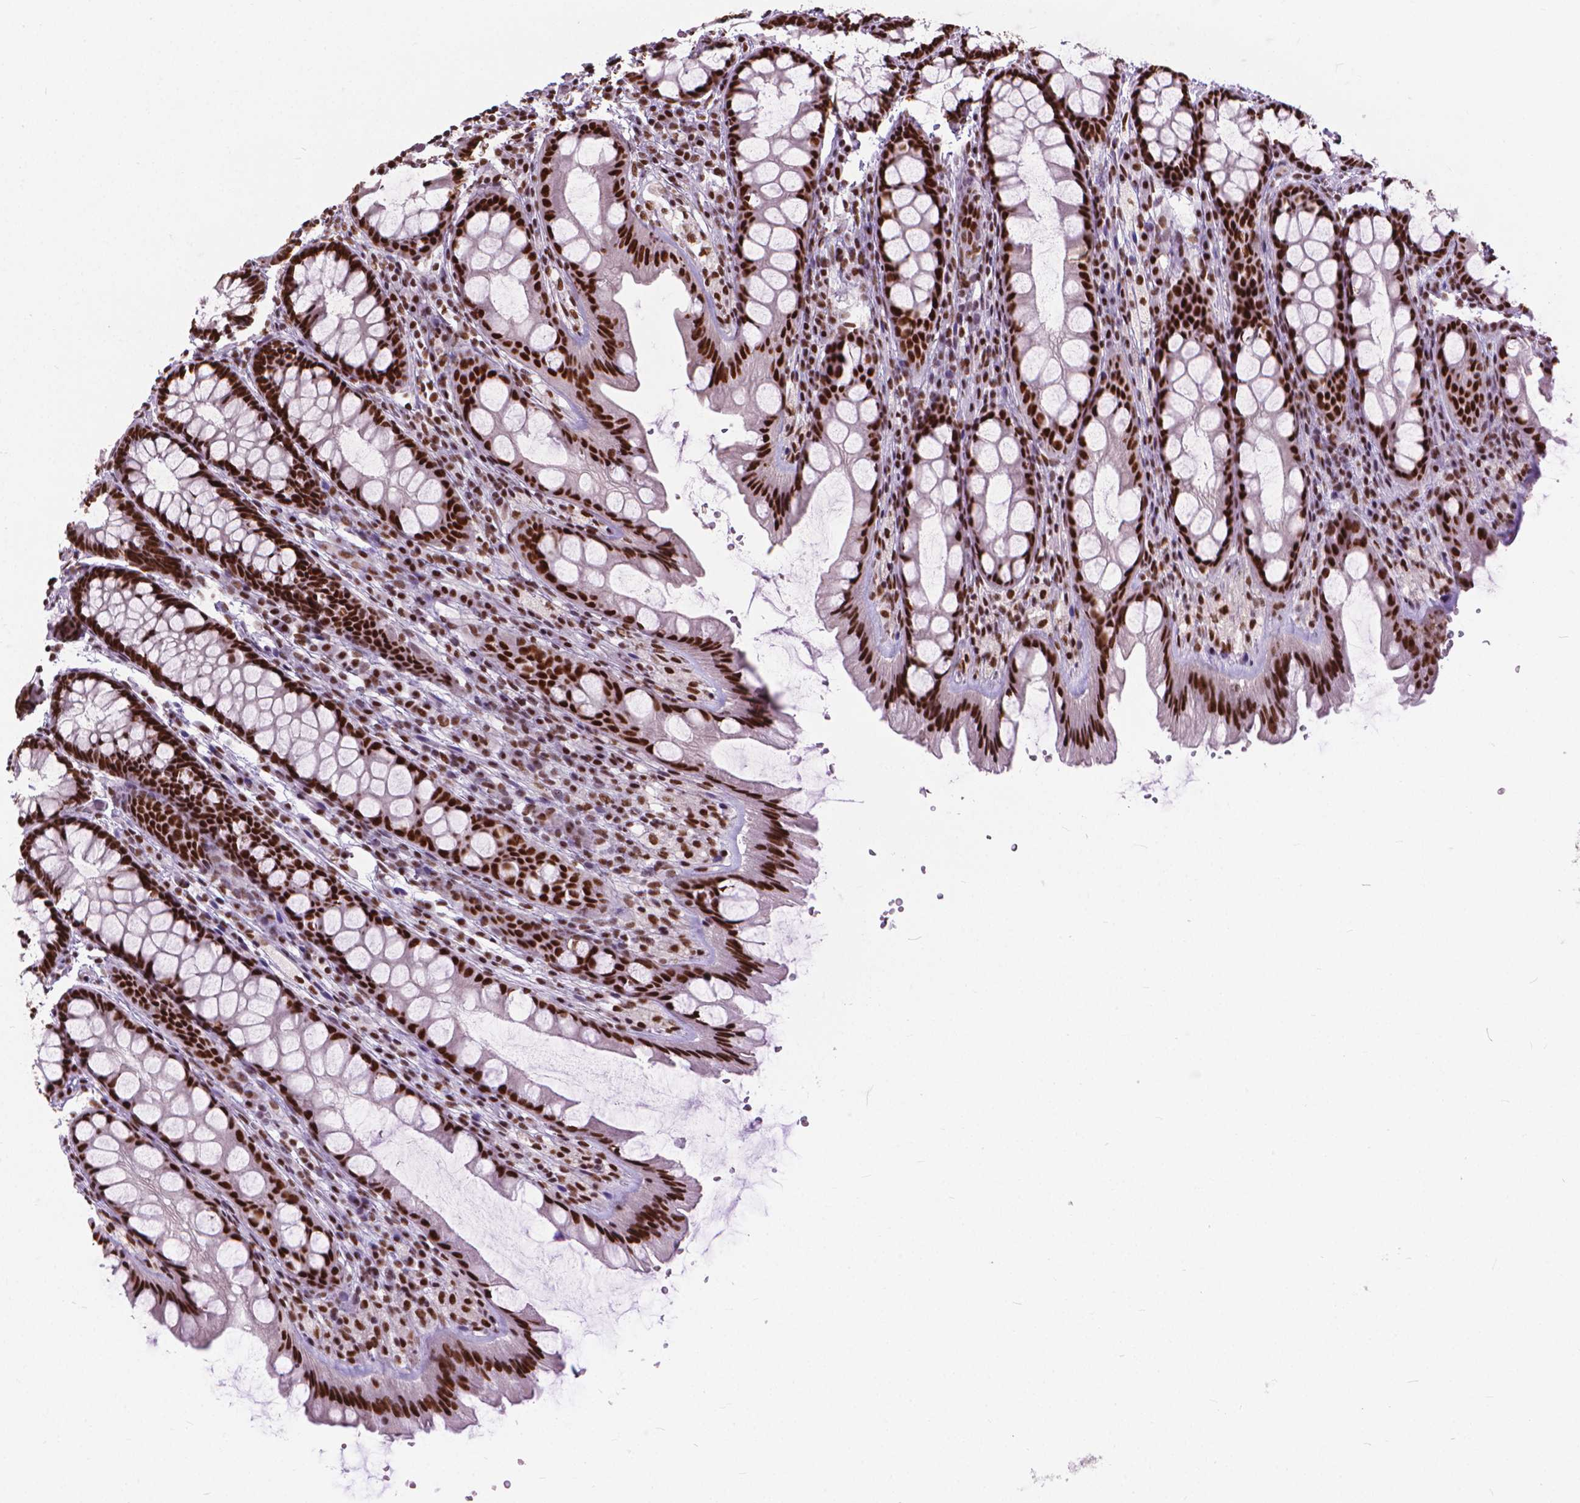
{"staining": {"intensity": "strong", "quantity": ">75%", "location": "nuclear"}, "tissue": "colon", "cell_type": "Endothelial cells", "image_type": "normal", "snomed": [{"axis": "morphology", "description": "Normal tissue, NOS"}, {"axis": "topography", "description": "Colon"}], "caption": "Immunohistochemistry micrograph of normal colon: colon stained using immunohistochemistry reveals high levels of strong protein expression localized specifically in the nuclear of endothelial cells, appearing as a nuclear brown color.", "gene": "AKAP8", "patient": {"sex": "male", "age": 47}}